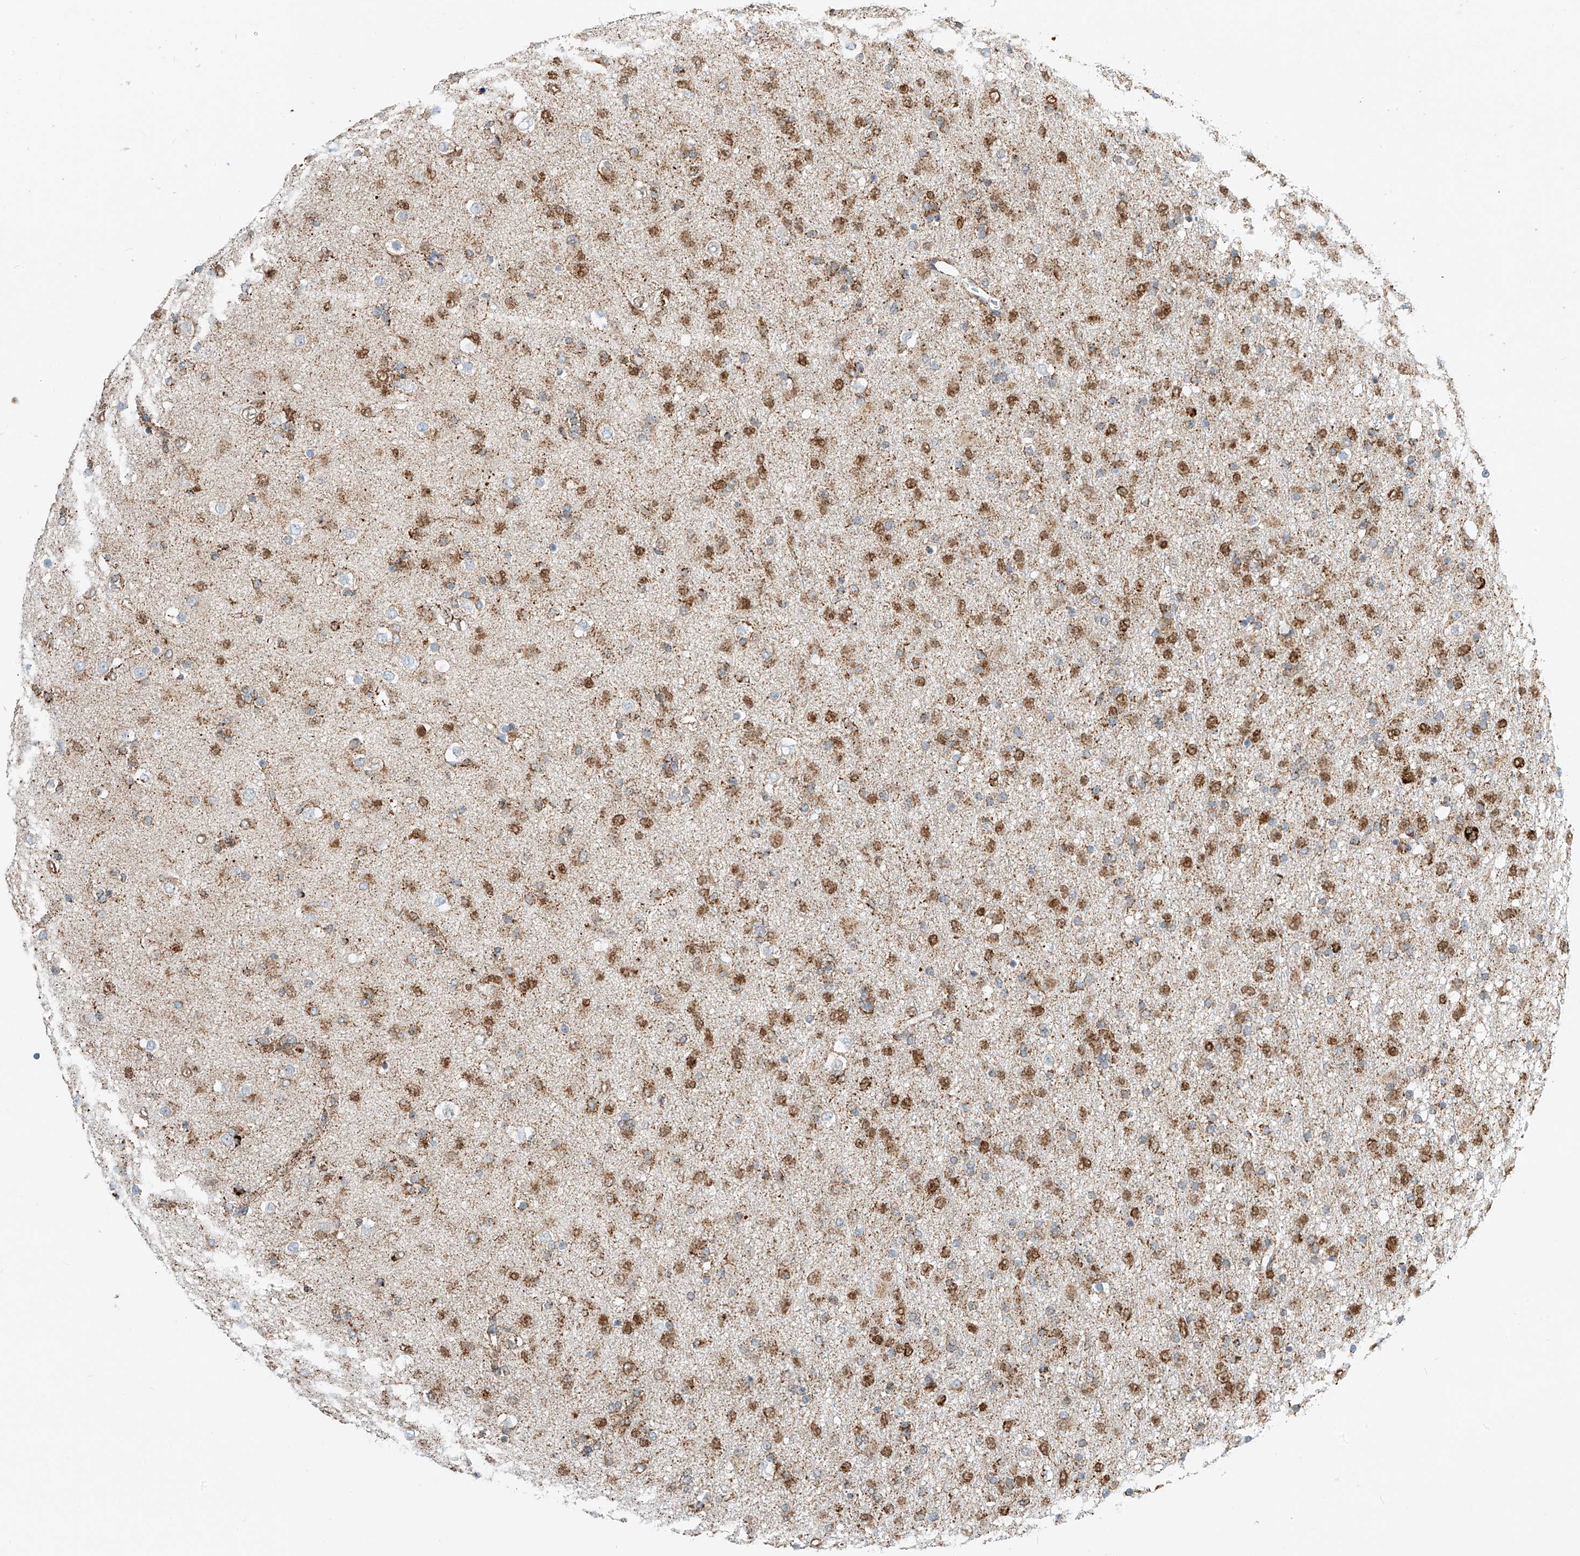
{"staining": {"intensity": "moderate", "quantity": ">75%", "location": "cytoplasmic/membranous,nuclear"}, "tissue": "glioma", "cell_type": "Tumor cells", "image_type": "cancer", "snomed": [{"axis": "morphology", "description": "Glioma, malignant, Low grade"}, {"axis": "topography", "description": "Brain"}], "caption": "High-power microscopy captured an immunohistochemistry micrograph of glioma, revealing moderate cytoplasmic/membranous and nuclear expression in approximately >75% of tumor cells.", "gene": "PPA2", "patient": {"sex": "male", "age": 65}}